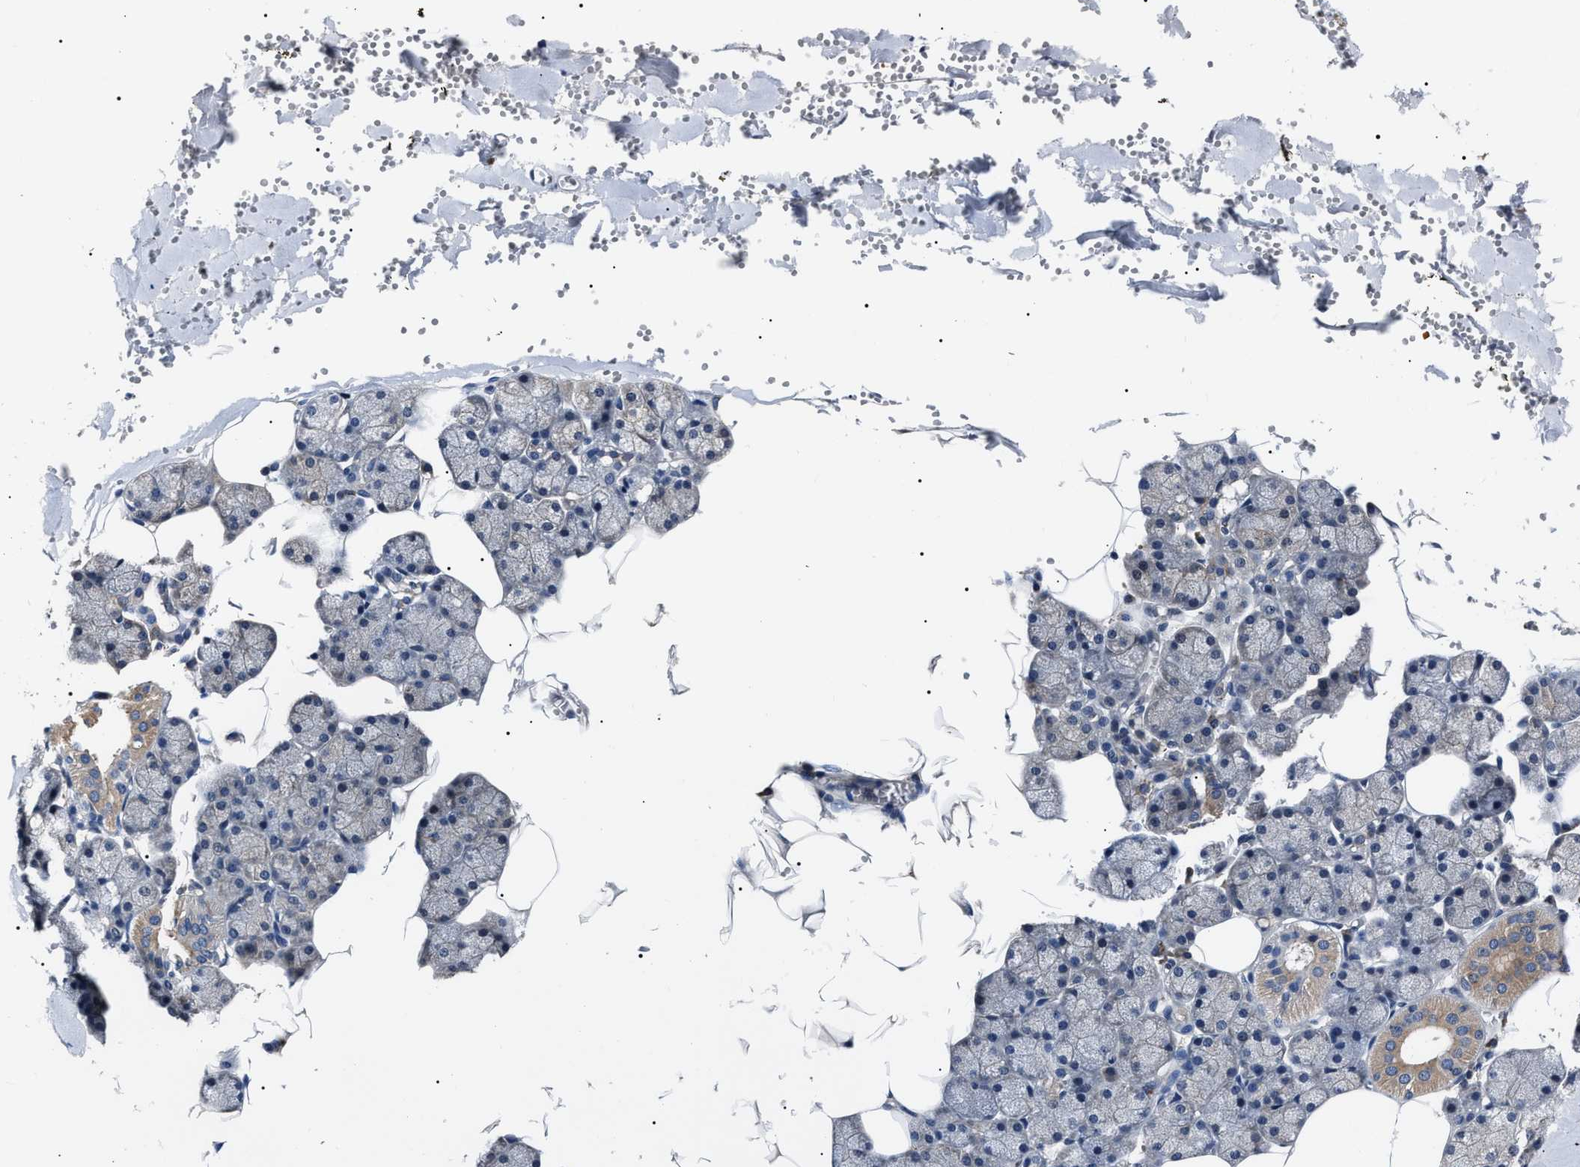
{"staining": {"intensity": "moderate", "quantity": "25%-75%", "location": "cytoplasmic/membranous"}, "tissue": "salivary gland", "cell_type": "Glandular cells", "image_type": "normal", "snomed": [{"axis": "morphology", "description": "Normal tissue, NOS"}, {"axis": "topography", "description": "Salivary gland"}], "caption": "This histopathology image shows IHC staining of unremarkable human salivary gland, with medium moderate cytoplasmic/membranous positivity in about 25%-75% of glandular cells.", "gene": "CCT8", "patient": {"sex": "male", "age": 62}}